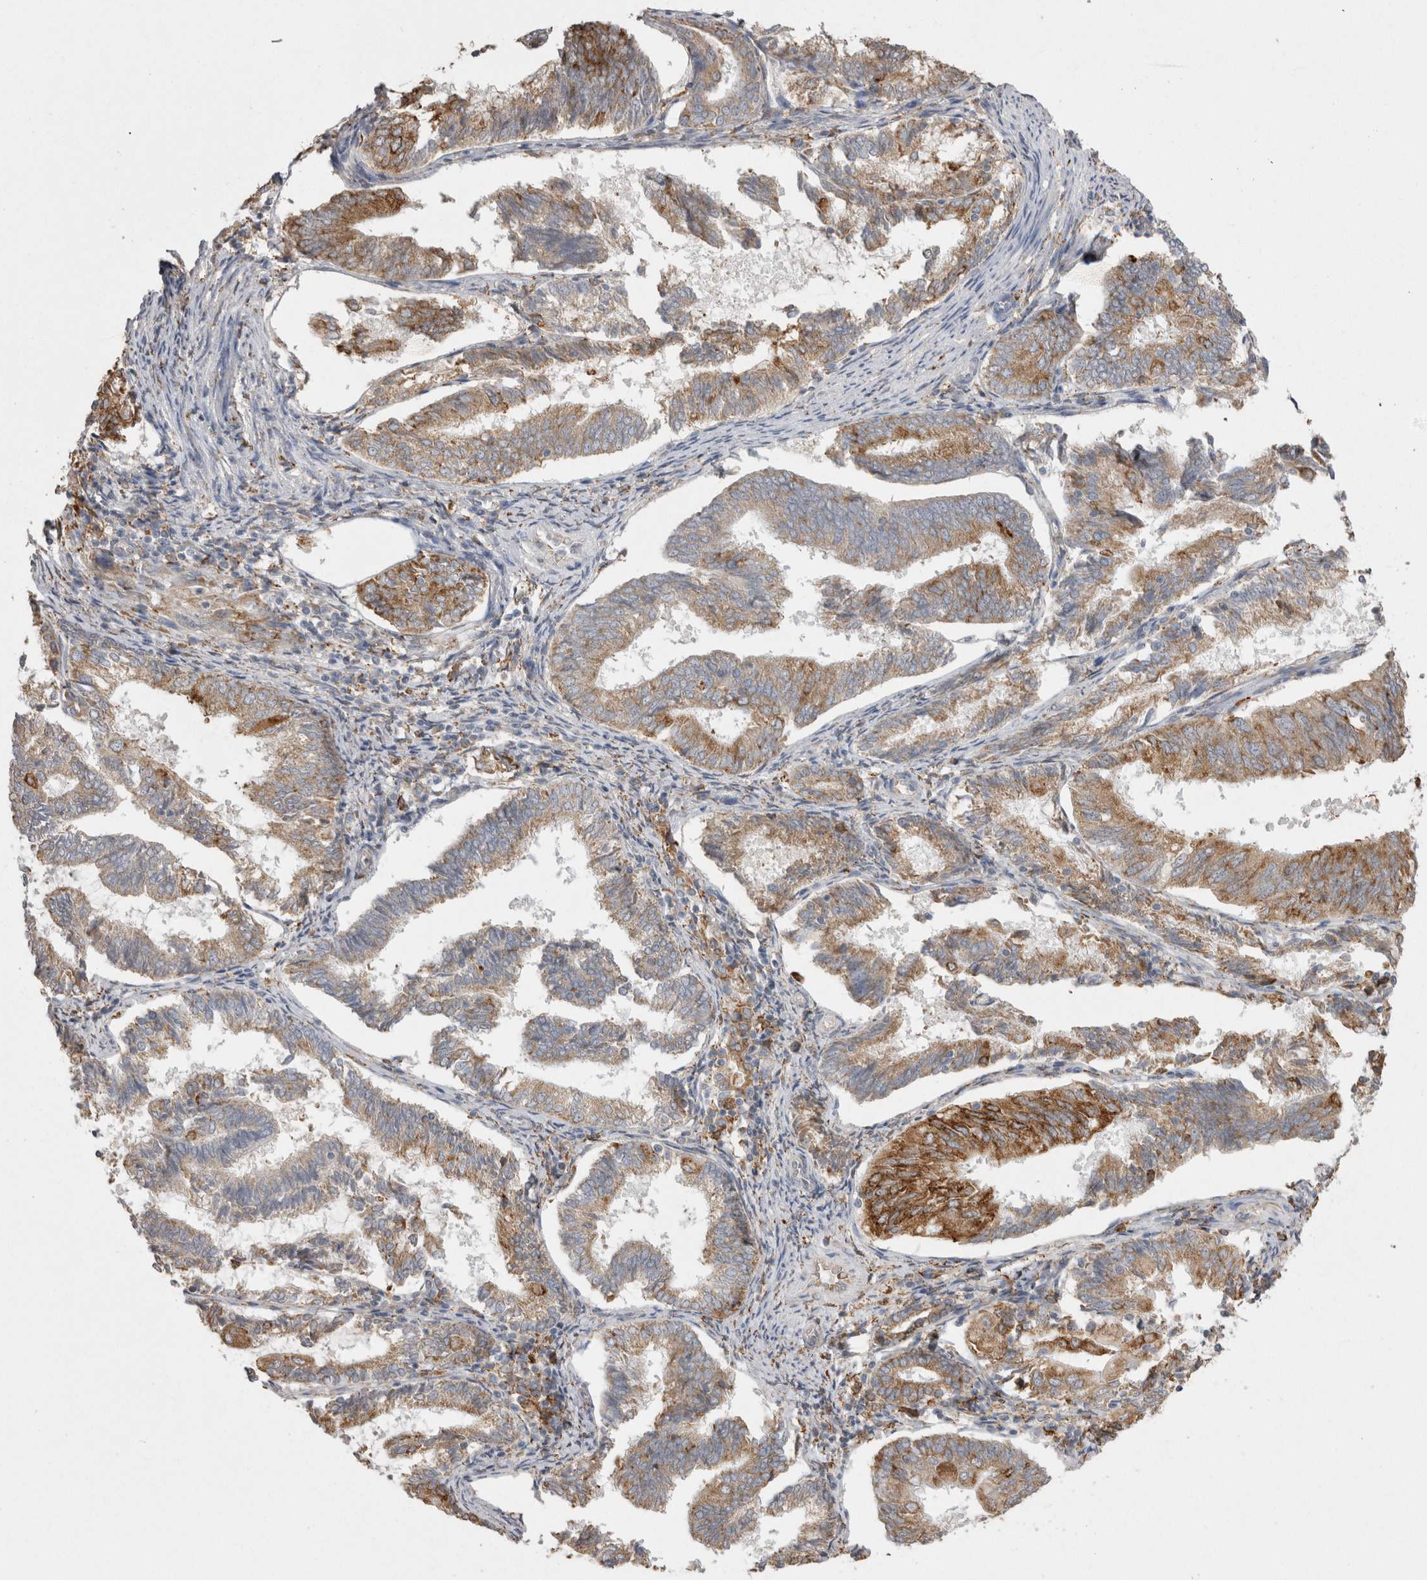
{"staining": {"intensity": "moderate", "quantity": ">75%", "location": "cytoplasmic/membranous"}, "tissue": "endometrial cancer", "cell_type": "Tumor cells", "image_type": "cancer", "snomed": [{"axis": "morphology", "description": "Adenocarcinoma, NOS"}, {"axis": "topography", "description": "Endometrium"}], "caption": "Moderate cytoplasmic/membranous expression is present in about >75% of tumor cells in endometrial adenocarcinoma.", "gene": "LRPAP1", "patient": {"sex": "female", "age": 81}}